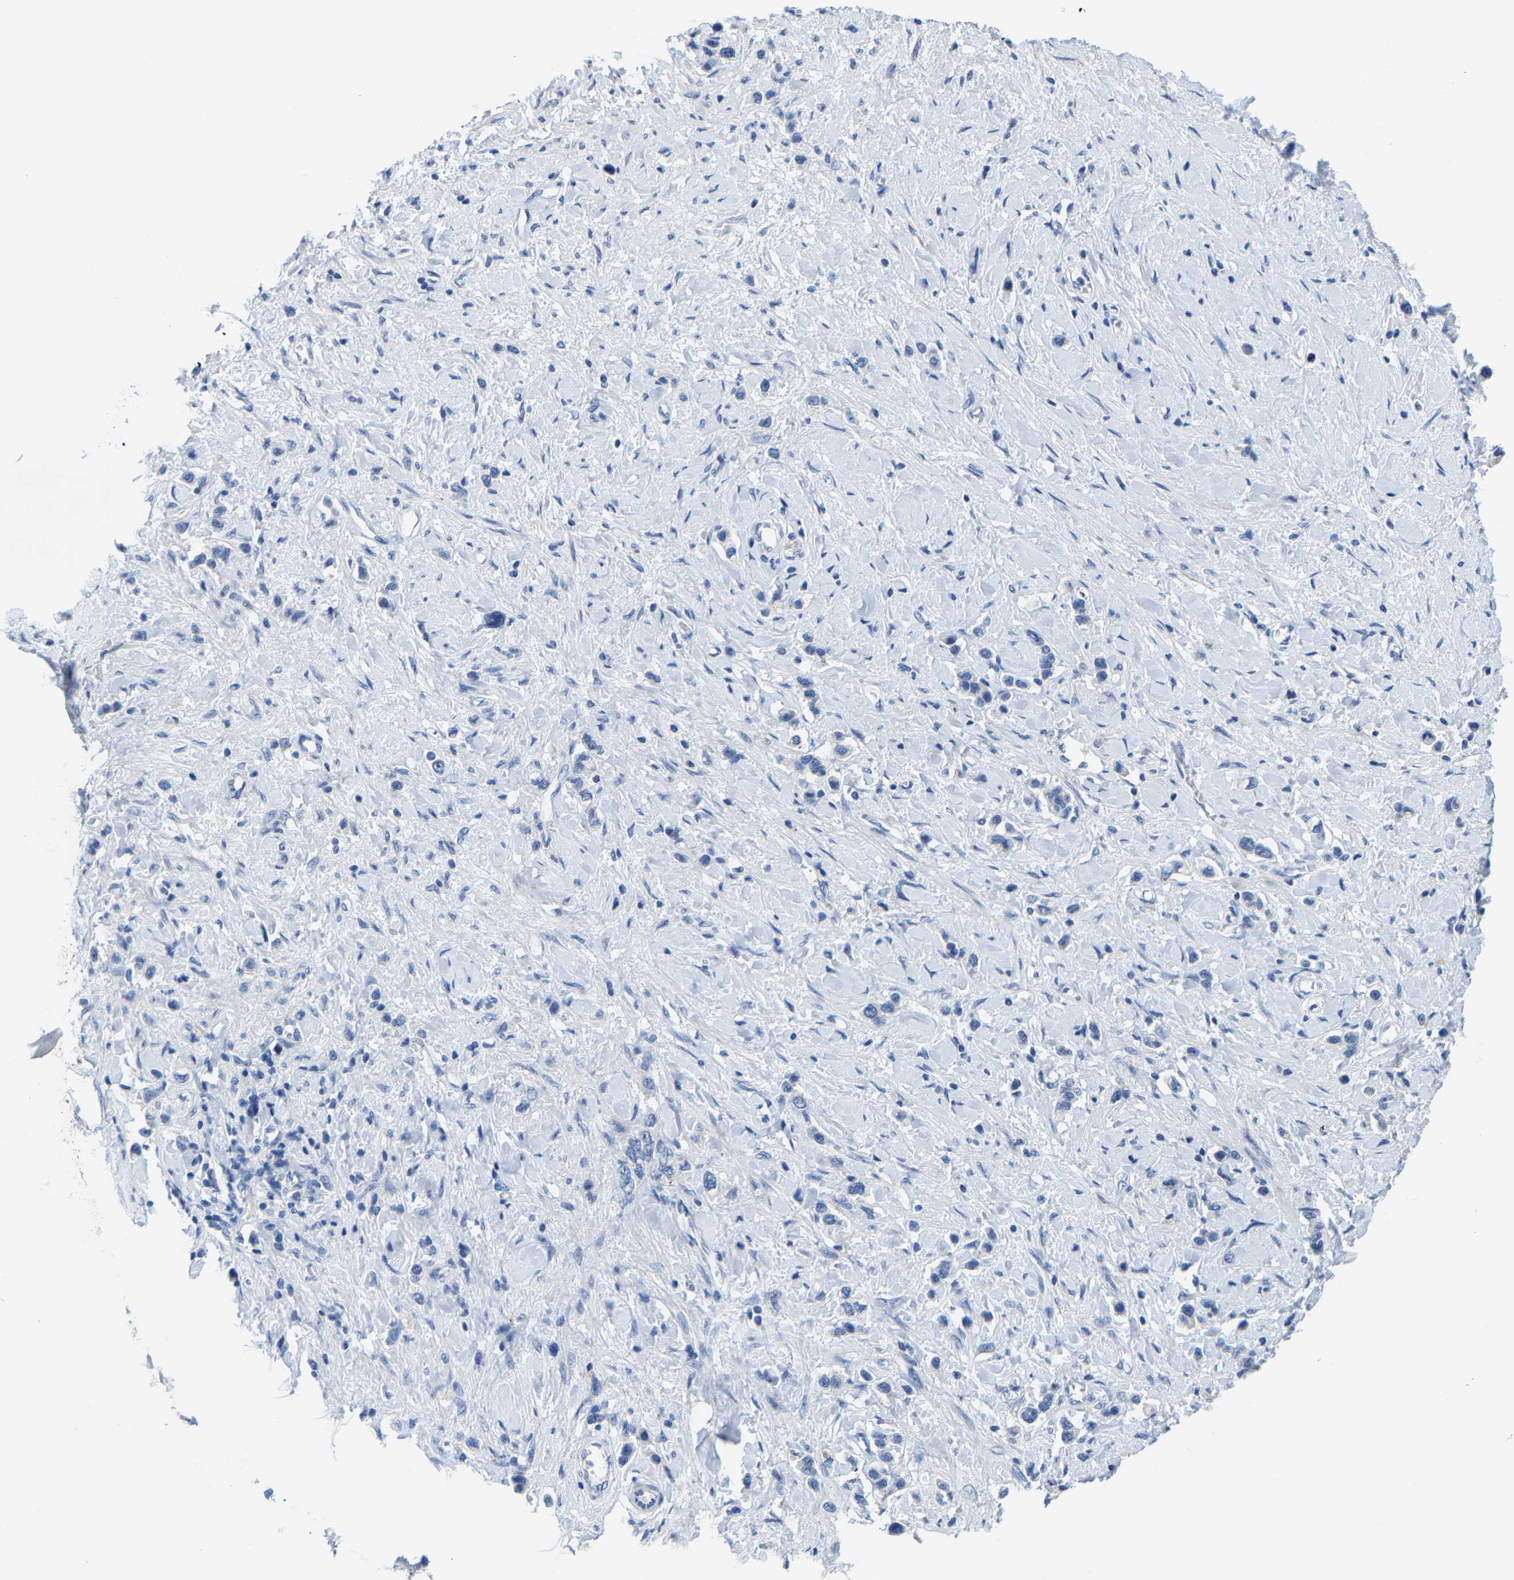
{"staining": {"intensity": "negative", "quantity": "none", "location": "none"}, "tissue": "stomach cancer", "cell_type": "Tumor cells", "image_type": "cancer", "snomed": [{"axis": "morphology", "description": "Adenocarcinoma, NOS"}, {"axis": "topography", "description": "Stomach"}], "caption": "This is an immunohistochemistry image of stomach cancer (adenocarcinoma). There is no staining in tumor cells.", "gene": "KLHL1", "patient": {"sex": "female", "age": 65}}